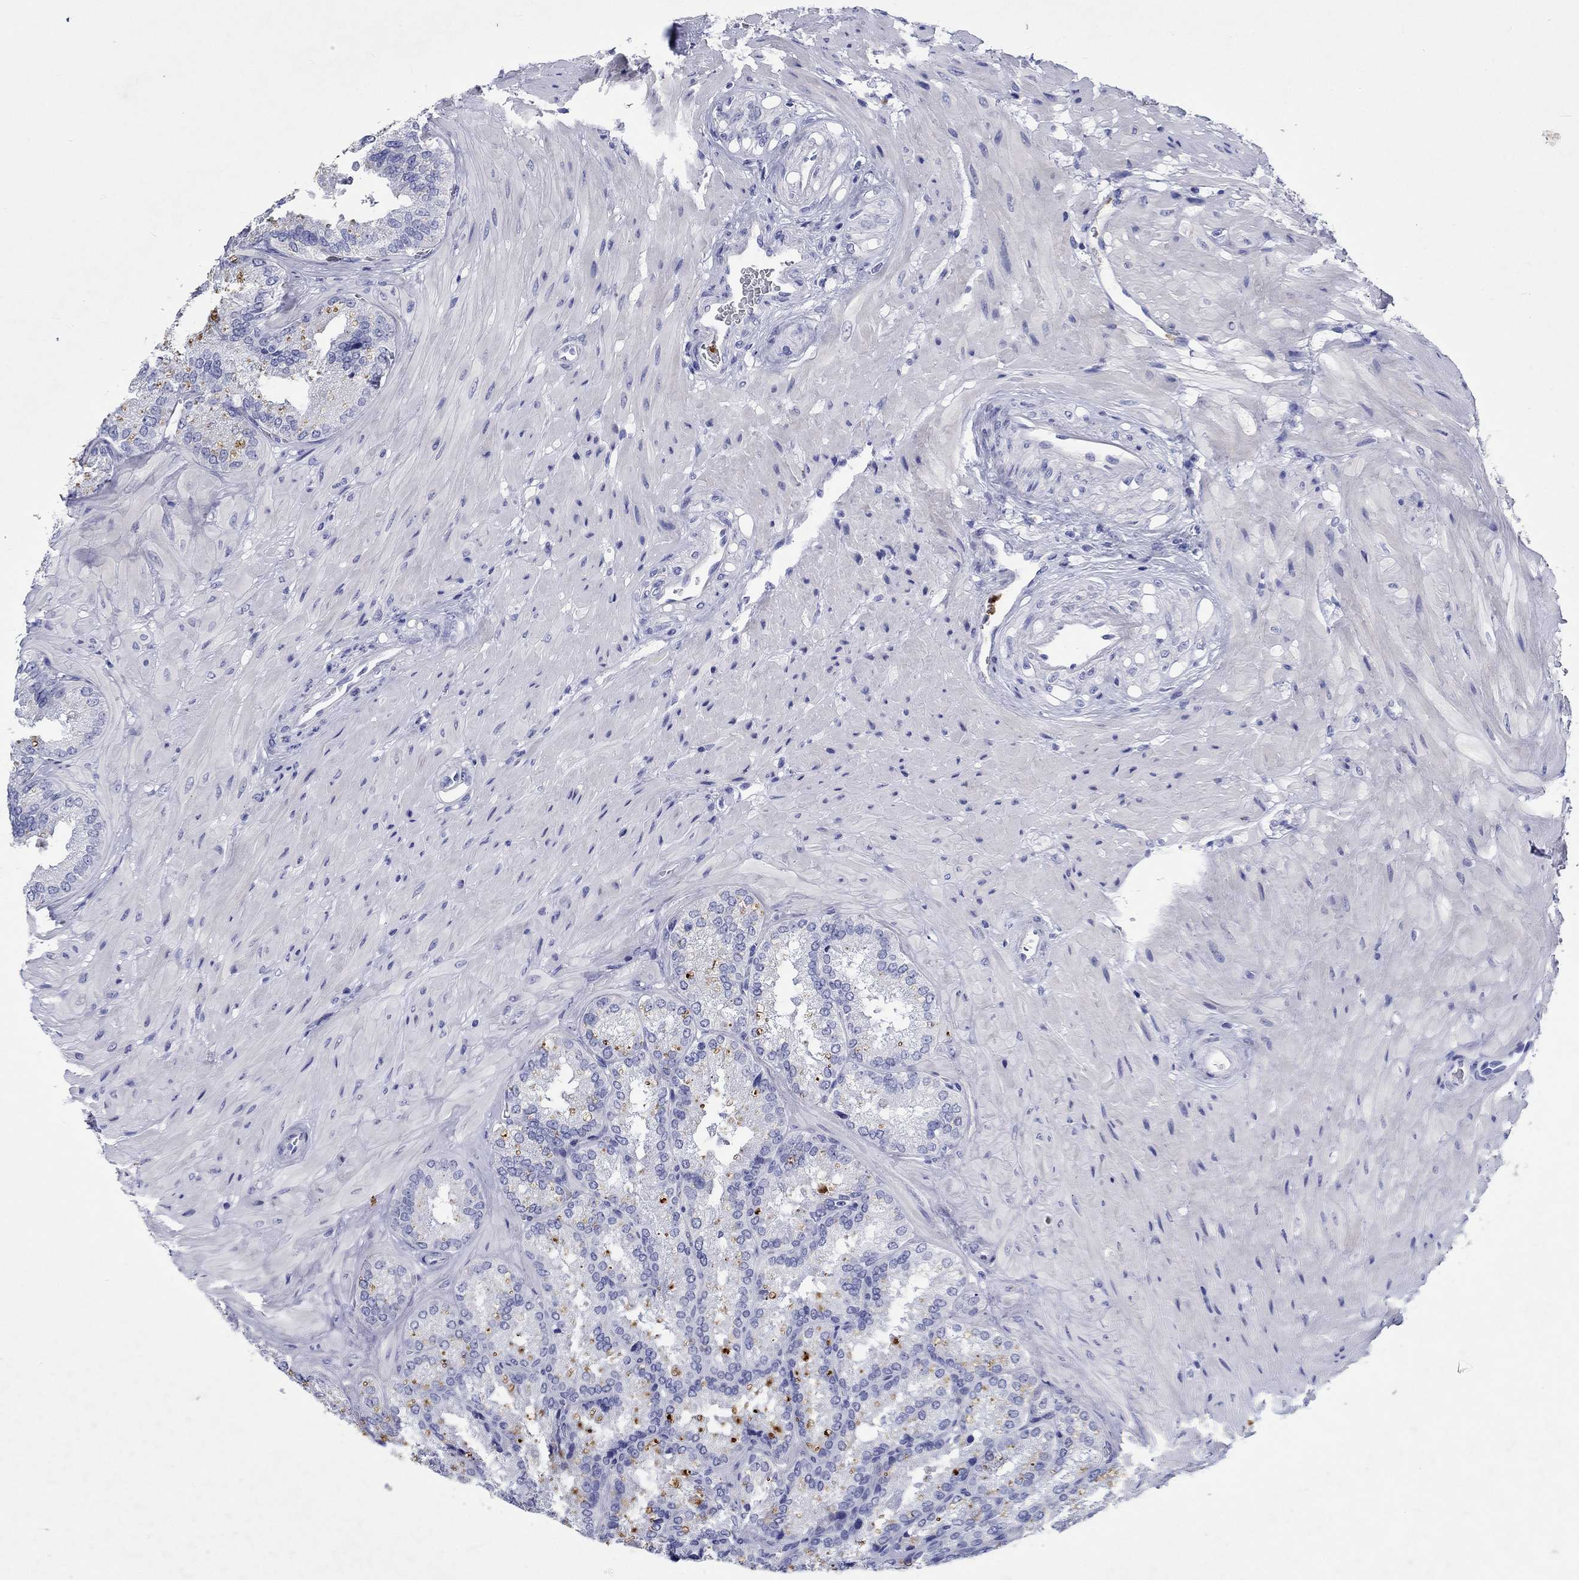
{"staining": {"intensity": "negative", "quantity": "none", "location": "none"}, "tissue": "seminal vesicle", "cell_type": "Glandular cells", "image_type": "normal", "snomed": [{"axis": "morphology", "description": "Normal tissue, NOS"}, {"axis": "topography", "description": "Seminal veicle"}], "caption": "The micrograph demonstrates no staining of glandular cells in unremarkable seminal vesicle.", "gene": "EPX", "patient": {"sex": "male", "age": 37}}